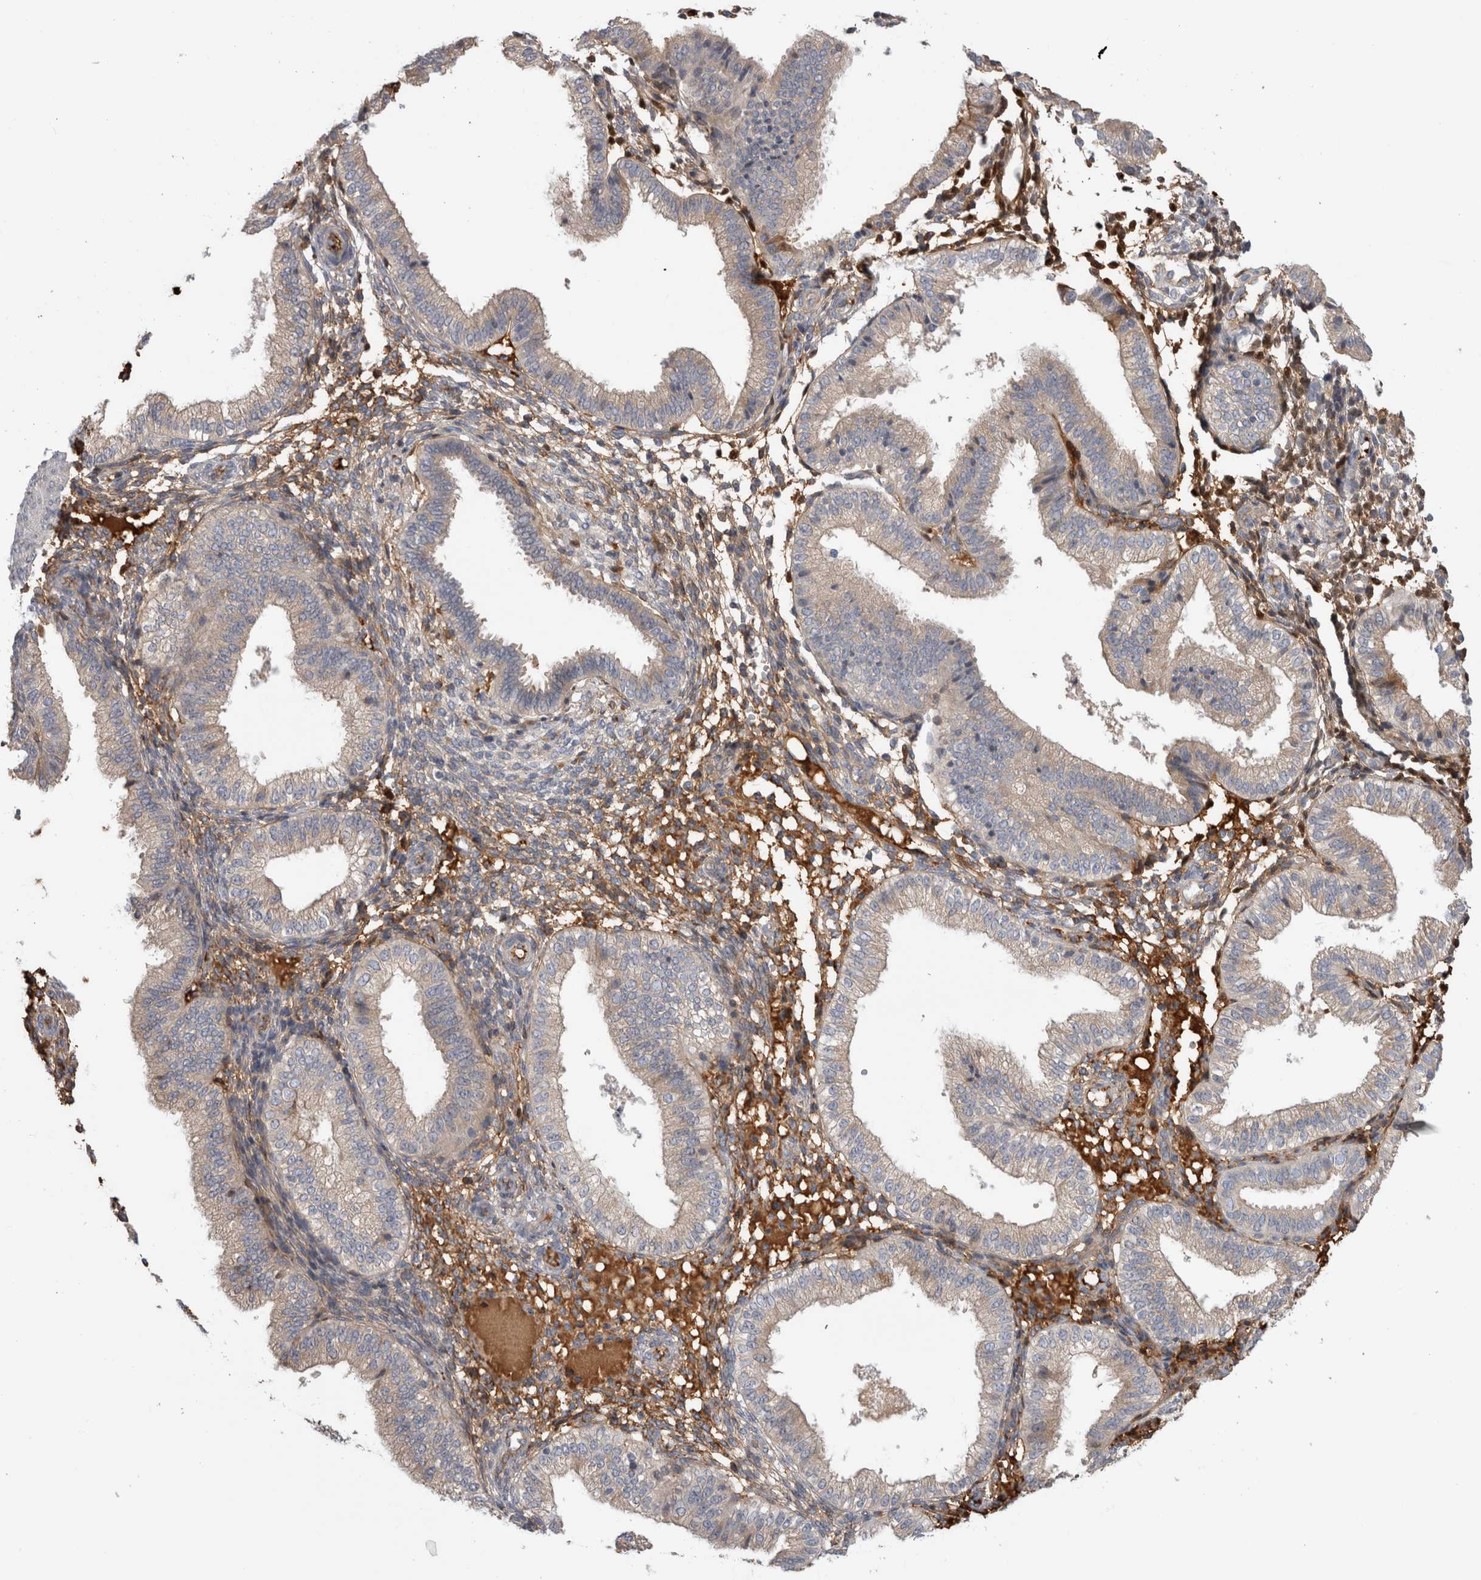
{"staining": {"intensity": "weak", "quantity": "<25%", "location": "cytoplasmic/membranous"}, "tissue": "endometrium", "cell_type": "Cells in endometrial stroma", "image_type": "normal", "snomed": [{"axis": "morphology", "description": "Normal tissue, NOS"}, {"axis": "topography", "description": "Endometrium"}], "caption": "The photomicrograph demonstrates no staining of cells in endometrial stroma in benign endometrium.", "gene": "TBCE", "patient": {"sex": "female", "age": 39}}